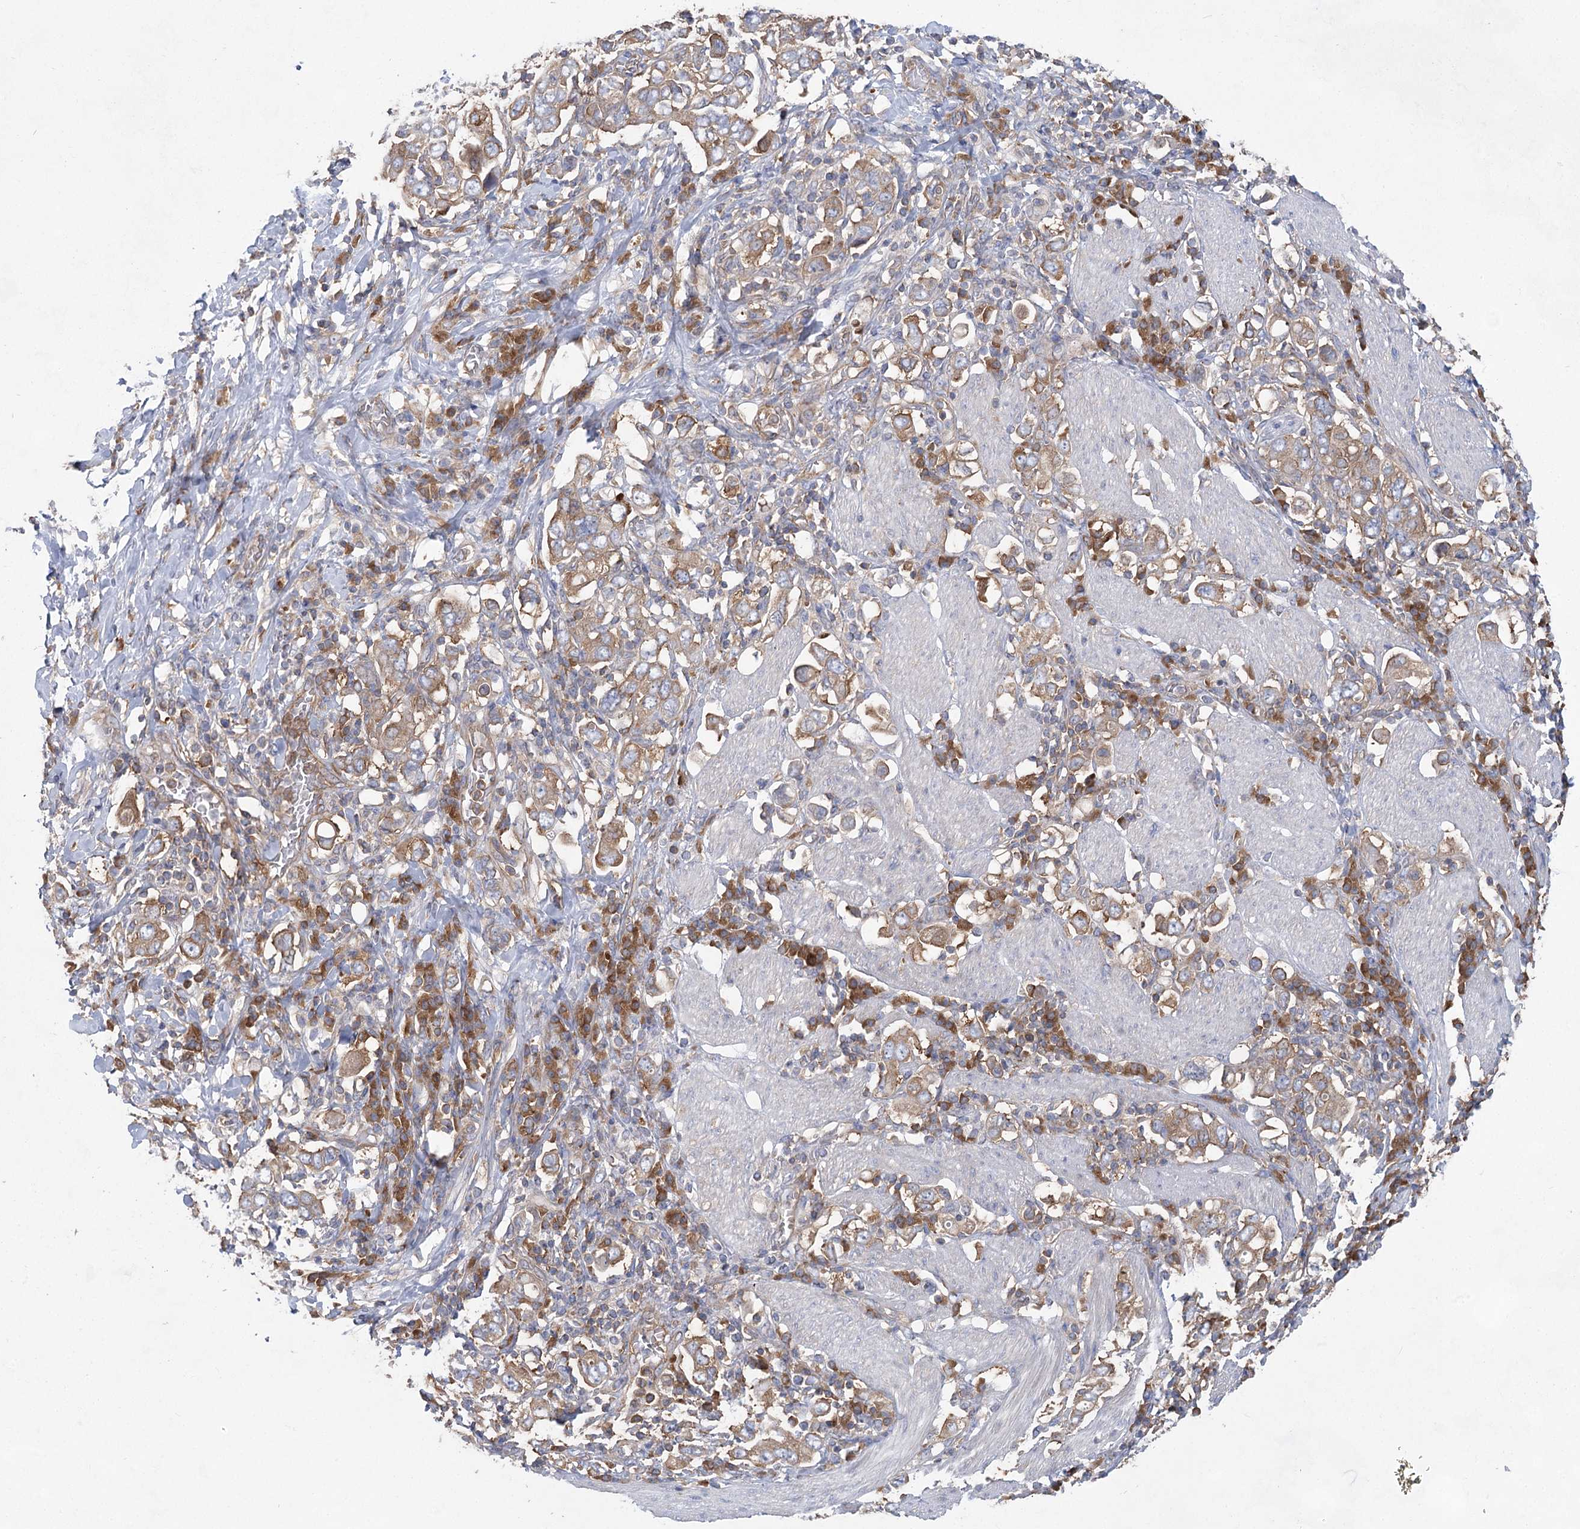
{"staining": {"intensity": "moderate", "quantity": ">75%", "location": "cytoplasmic/membranous"}, "tissue": "stomach cancer", "cell_type": "Tumor cells", "image_type": "cancer", "snomed": [{"axis": "morphology", "description": "Adenocarcinoma, NOS"}, {"axis": "topography", "description": "Stomach, upper"}], "caption": "Protein expression analysis of stomach cancer demonstrates moderate cytoplasmic/membranous staining in approximately >75% of tumor cells.", "gene": "EIF3A", "patient": {"sex": "male", "age": 62}}